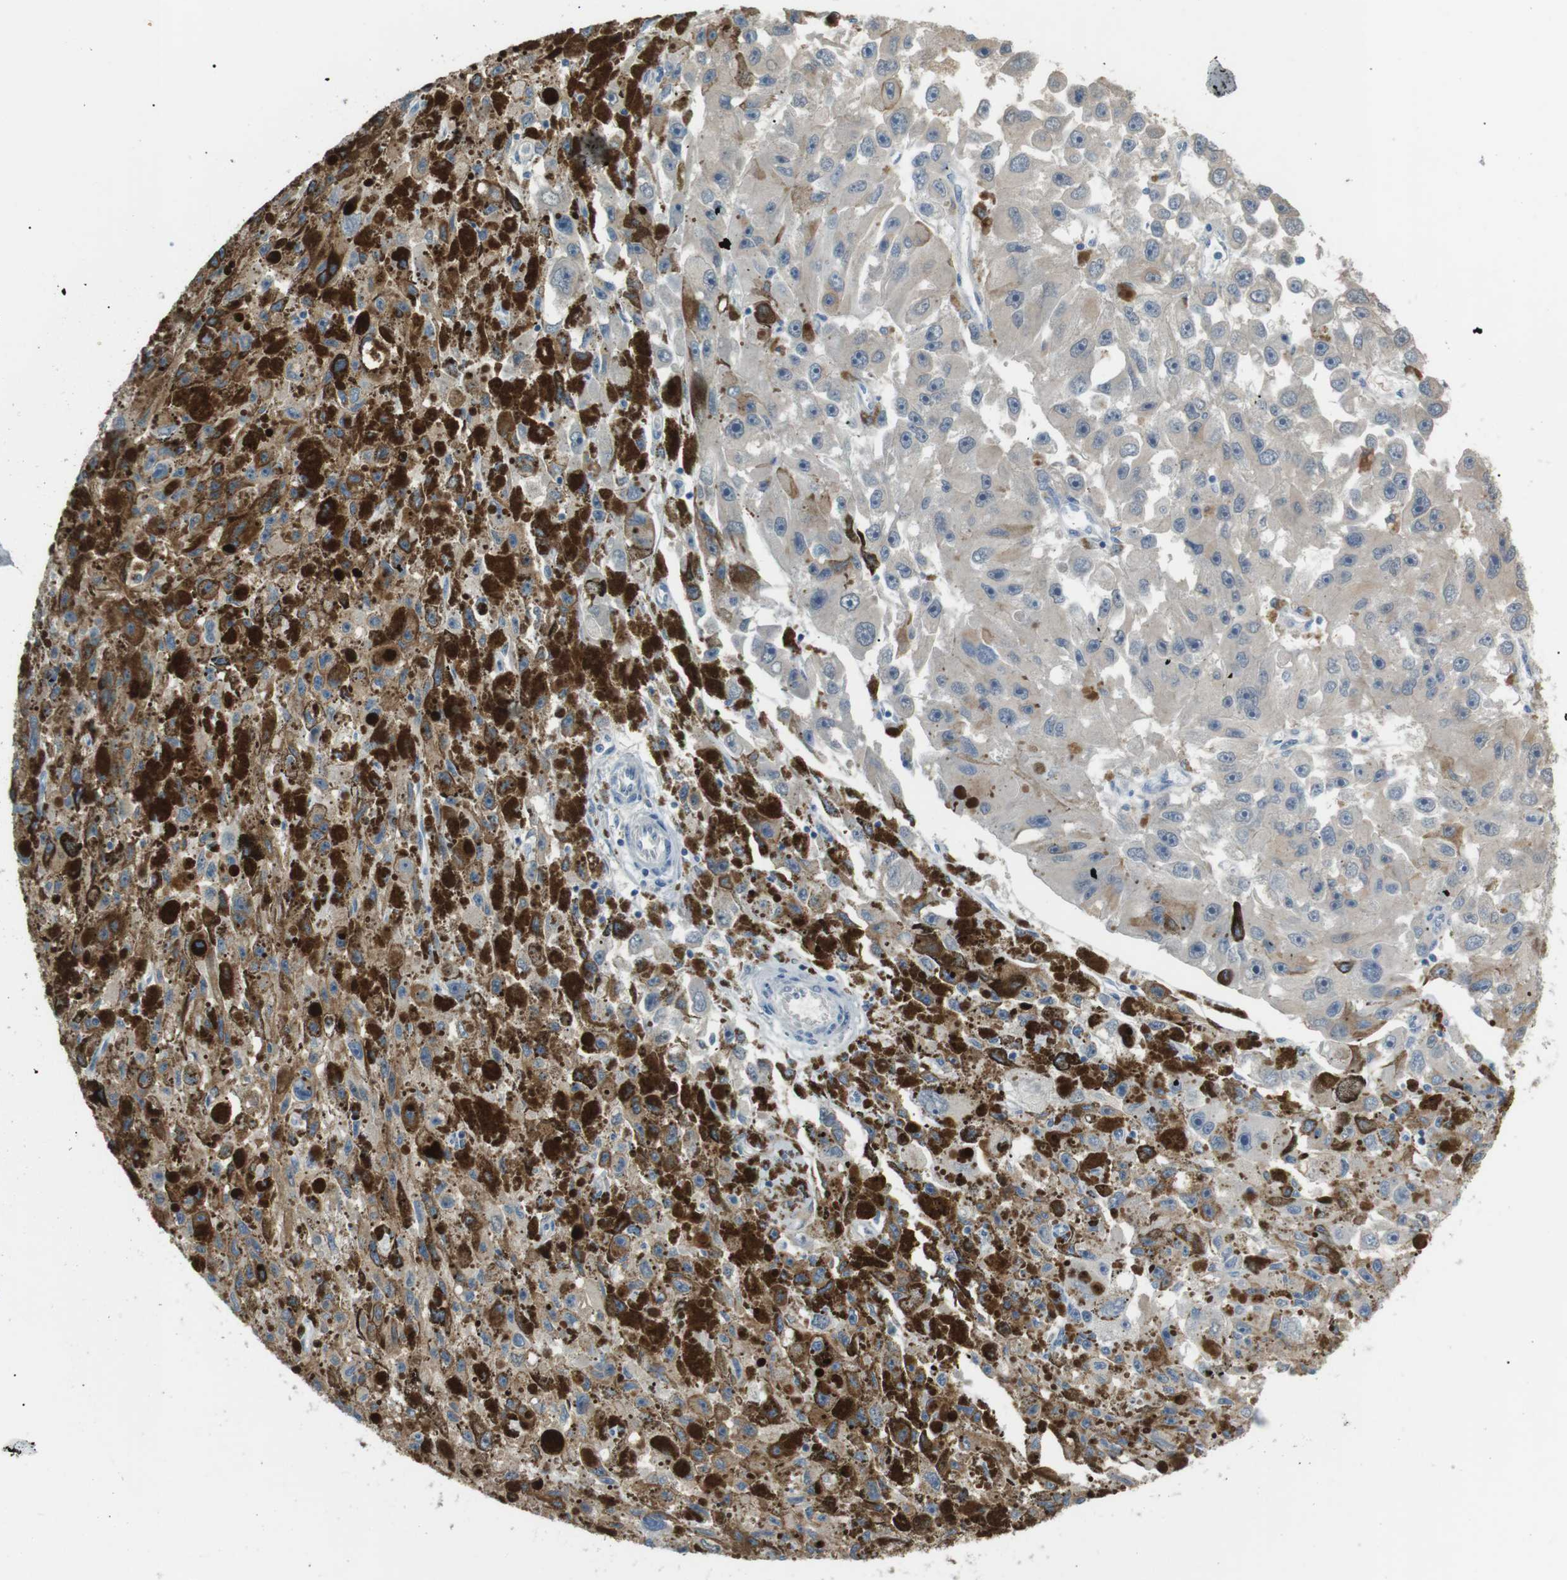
{"staining": {"intensity": "weak", "quantity": "<25%", "location": "cytoplasmic/membranous"}, "tissue": "melanoma", "cell_type": "Tumor cells", "image_type": "cancer", "snomed": [{"axis": "morphology", "description": "Malignant melanoma, NOS"}, {"axis": "topography", "description": "Skin"}], "caption": "Immunohistochemistry micrograph of human malignant melanoma stained for a protein (brown), which shows no expression in tumor cells.", "gene": "CDH26", "patient": {"sex": "female", "age": 104}}